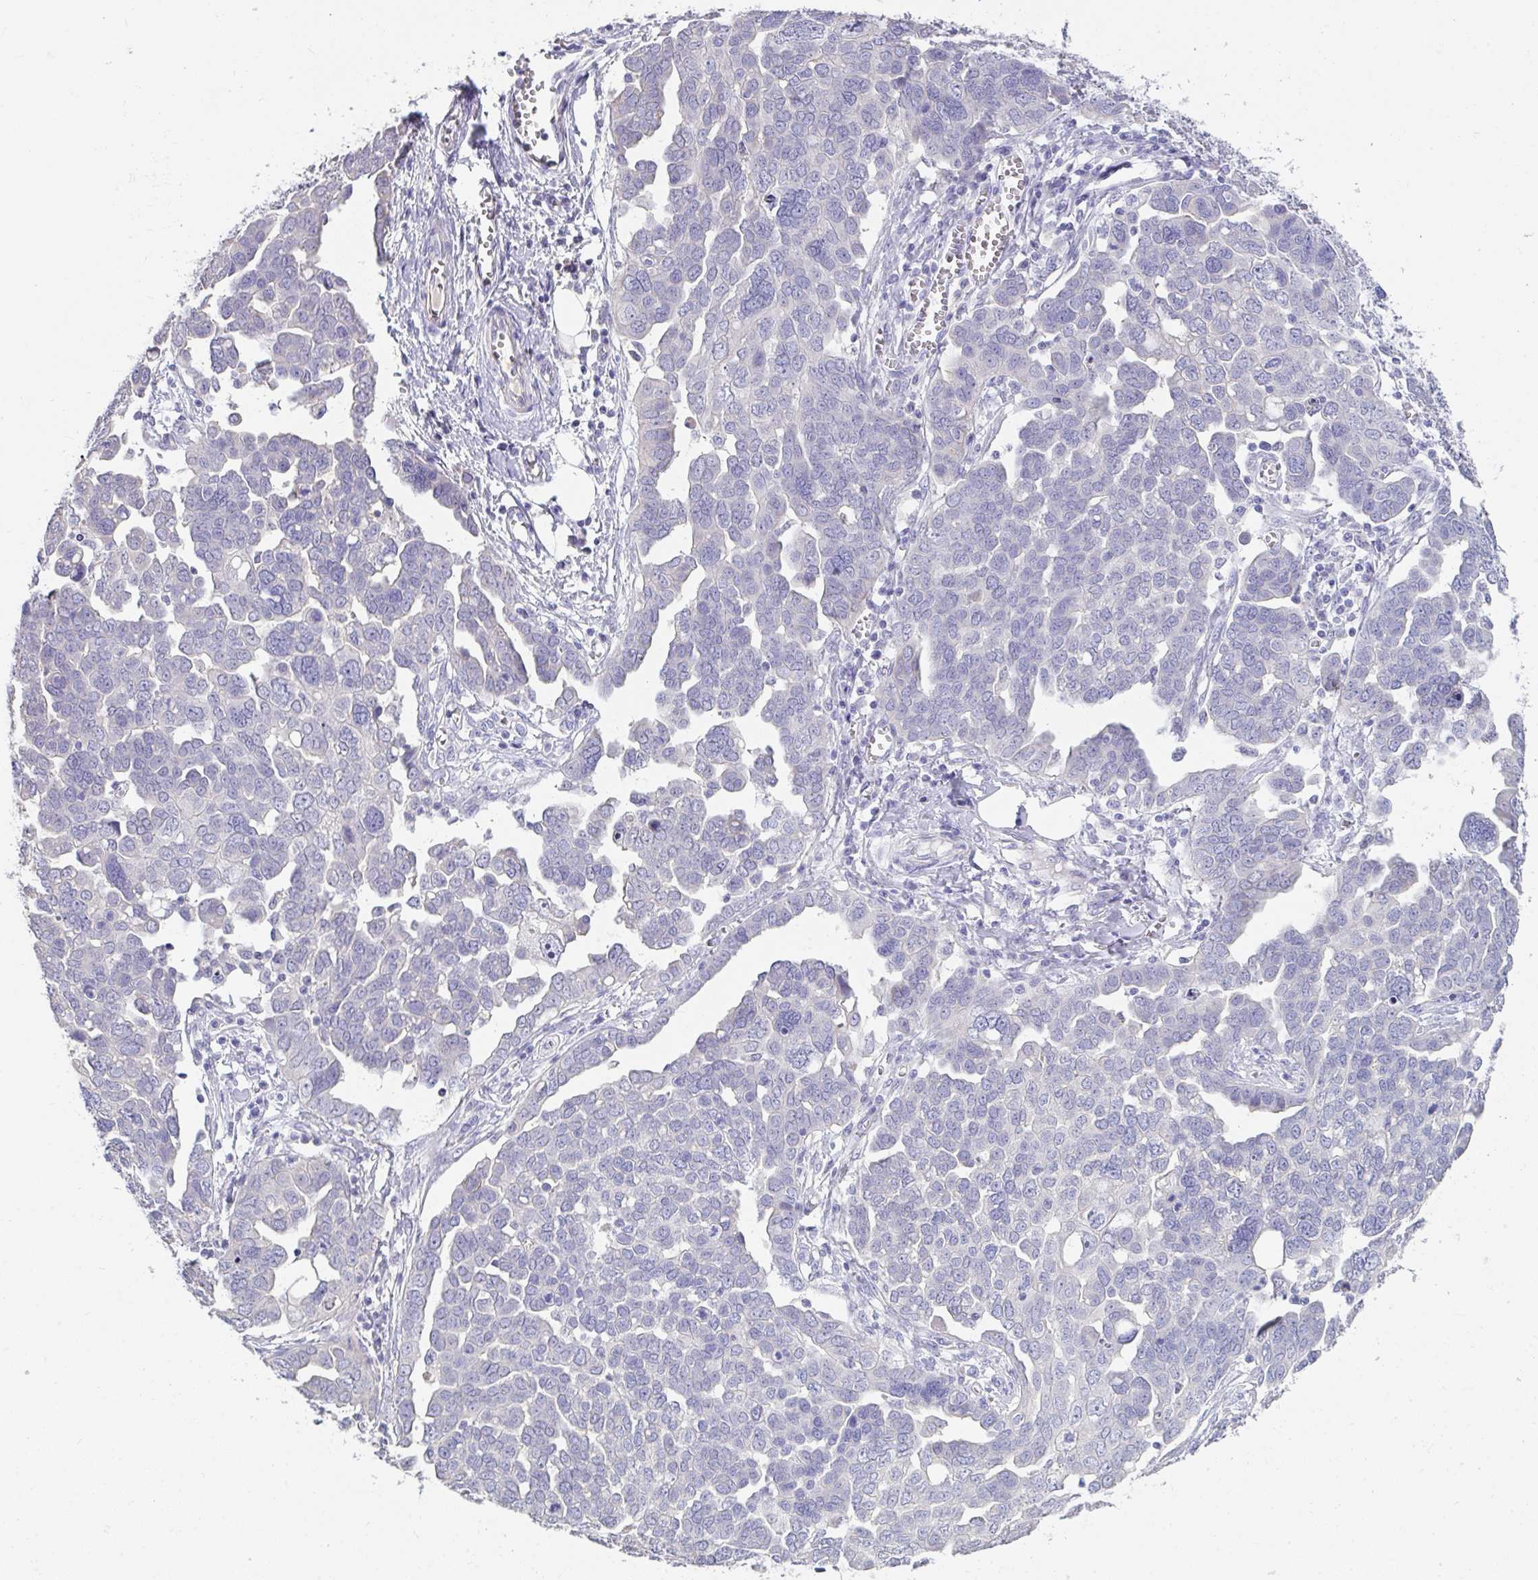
{"staining": {"intensity": "negative", "quantity": "none", "location": "none"}, "tissue": "ovarian cancer", "cell_type": "Tumor cells", "image_type": "cancer", "snomed": [{"axis": "morphology", "description": "Cystadenocarcinoma, serous, NOS"}, {"axis": "topography", "description": "Ovary"}], "caption": "Human ovarian serous cystadenocarcinoma stained for a protein using IHC displays no staining in tumor cells.", "gene": "SLC44A4", "patient": {"sex": "female", "age": 59}}